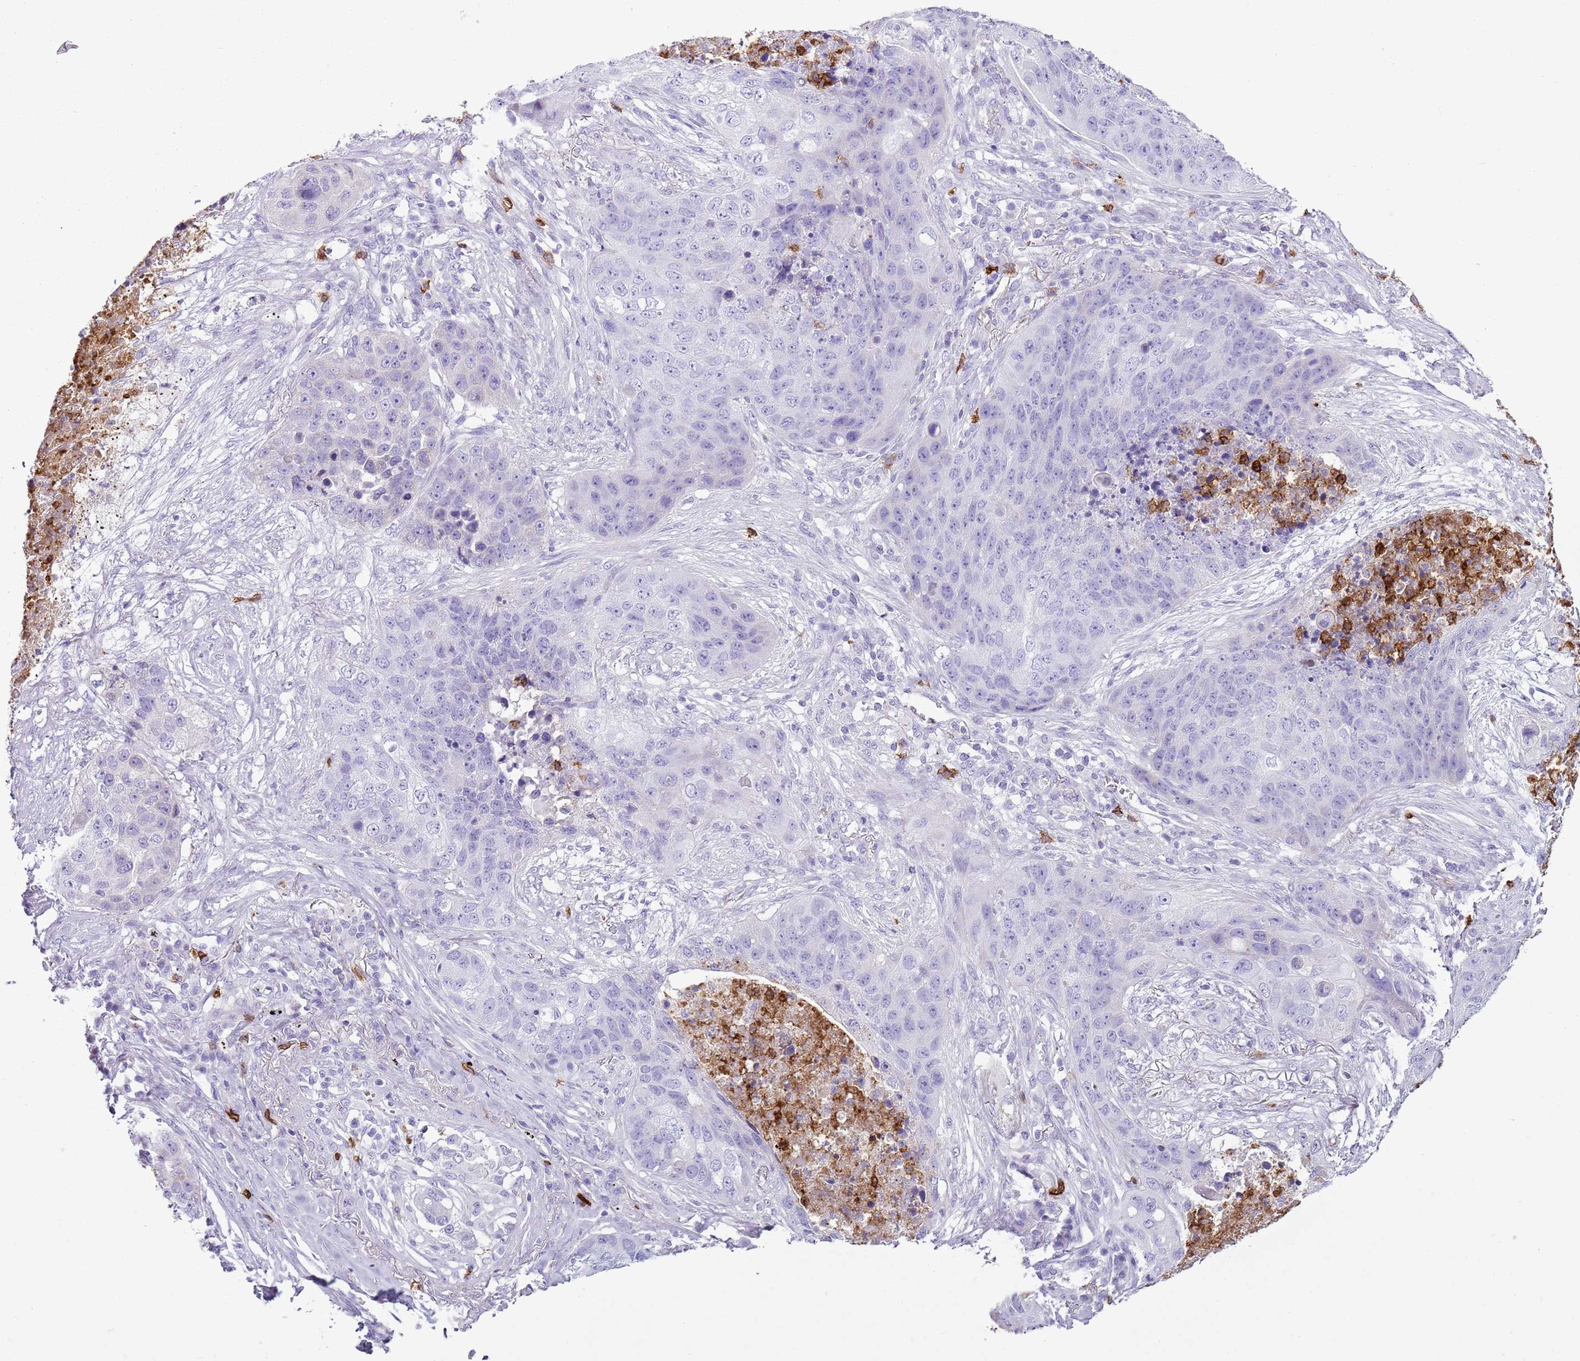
{"staining": {"intensity": "negative", "quantity": "none", "location": "none"}, "tissue": "lung cancer", "cell_type": "Tumor cells", "image_type": "cancer", "snomed": [{"axis": "morphology", "description": "Squamous cell carcinoma, NOS"}, {"axis": "topography", "description": "Lung"}], "caption": "A photomicrograph of human lung cancer is negative for staining in tumor cells.", "gene": "CD177", "patient": {"sex": "female", "age": 63}}